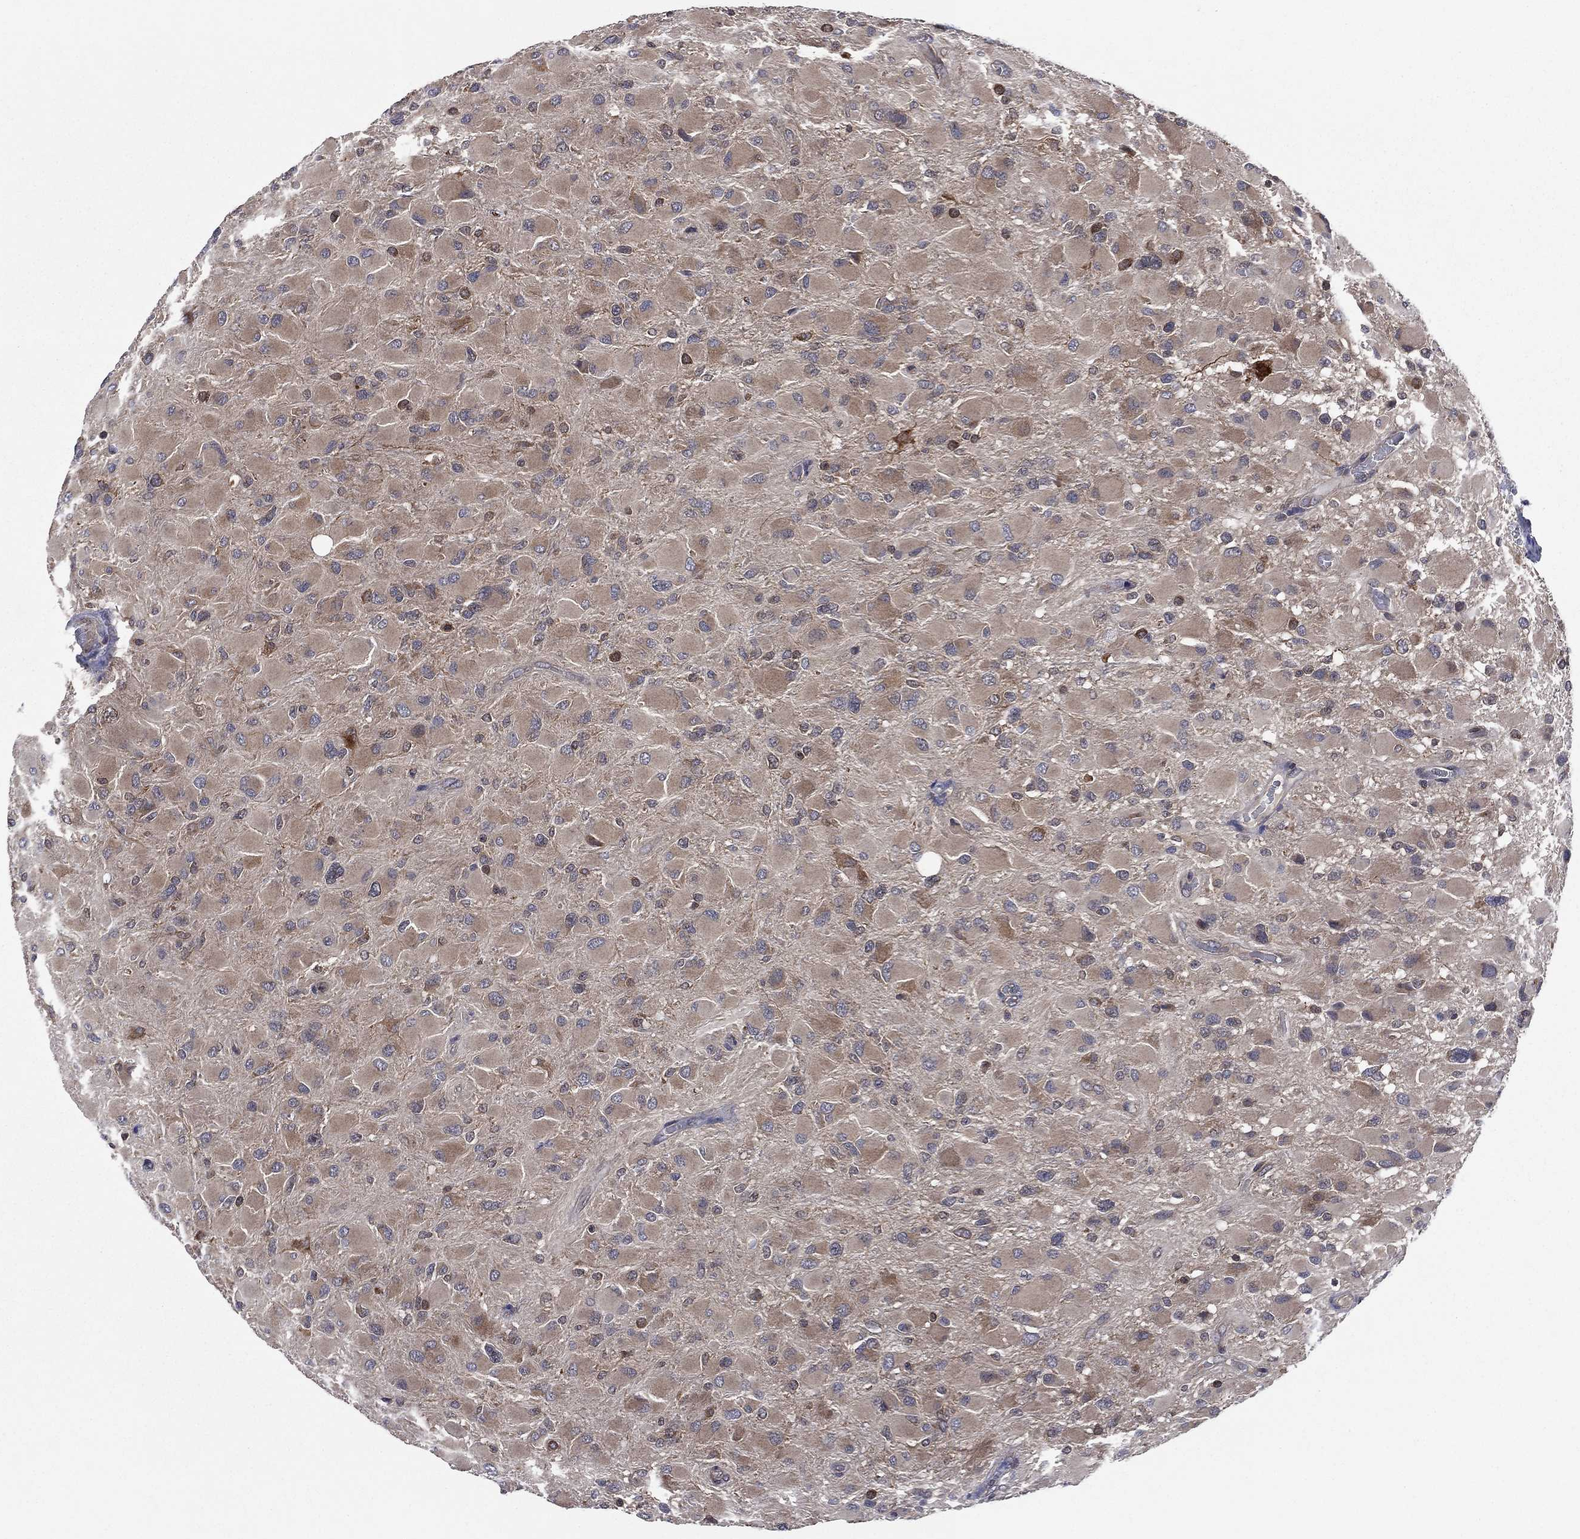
{"staining": {"intensity": "weak", "quantity": "25%-75%", "location": "cytoplasmic/membranous"}, "tissue": "glioma", "cell_type": "Tumor cells", "image_type": "cancer", "snomed": [{"axis": "morphology", "description": "Glioma, malignant, High grade"}, {"axis": "topography", "description": "Cerebral cortex"}], "caption": "High-magnification brightfield microscopy of malignant high-grade glioma stained with DAB (brown) and counterstained with hematoxylin (blue). tumor cells exhibit weak cytoplasmic/membranous expression is present in approximately25%-75% of cells.", "gene": "C2orf76", "patient": {"sex": "female", "age": 36}}